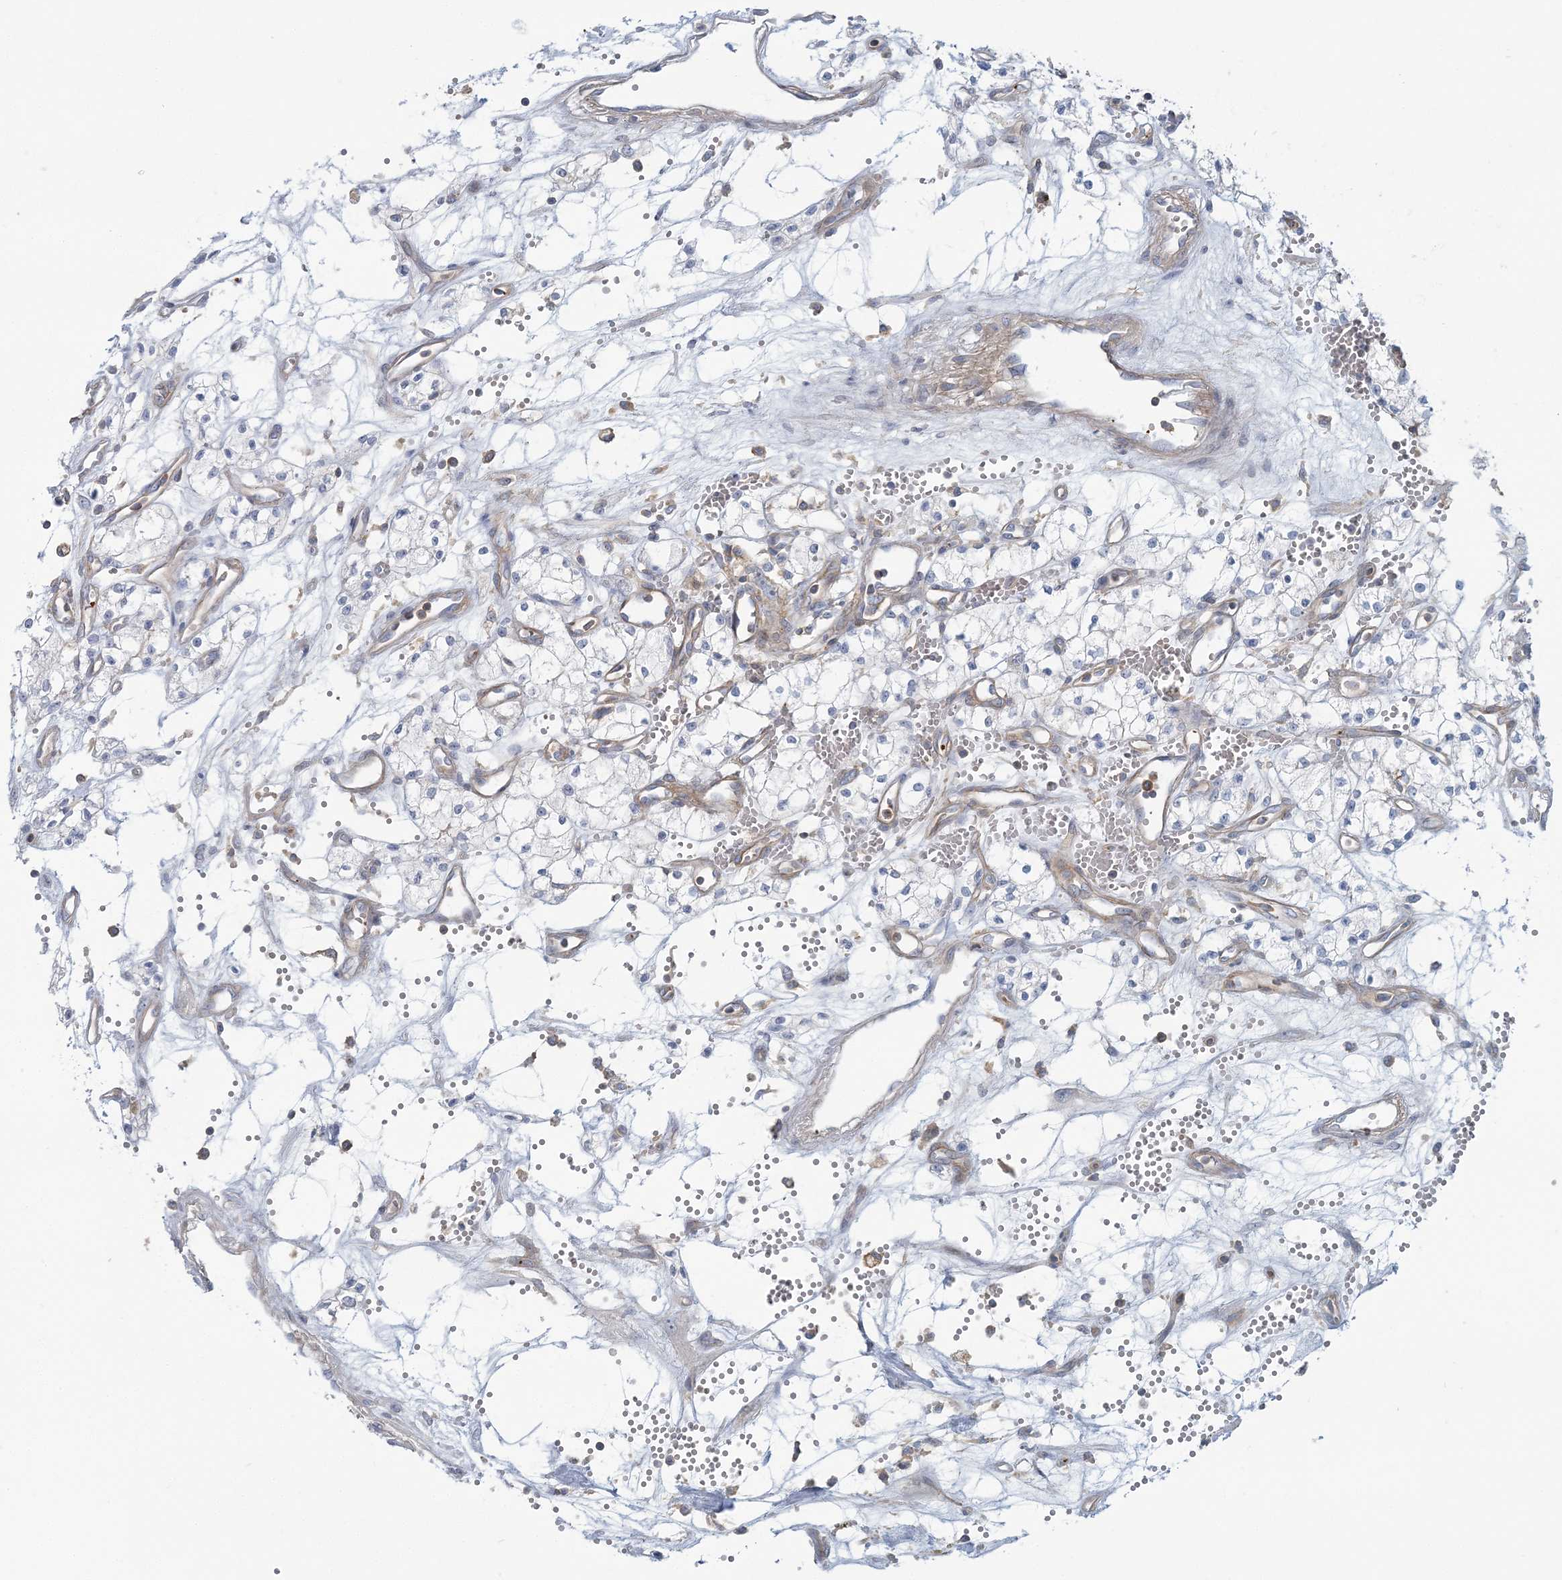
{"staining": {"intensity": "negative", "quantity": "none", "location": "none"}, "tissue": "renal cancer", "cell_type": "Tumor cells", "image_type": "cancer", "snomed": [{"axis": "morphology", "description": "Adenocarcinoma, NOS"}, {"axis": "topography", "description": "Kidney"}], "caption": "Adenocarcinoma (renal) was stained to show a protein in brown. There is no significant staining in tumor cells. The staining was performed using DAB (3,3'-diaminobenzidine) to visualize the protein expression in brown, while the nuclei were stained in blue with hematoxylin (Magnification: 20x).", "gene": "CUEDC2", "patient": {"sex": "male", "age": 59}}